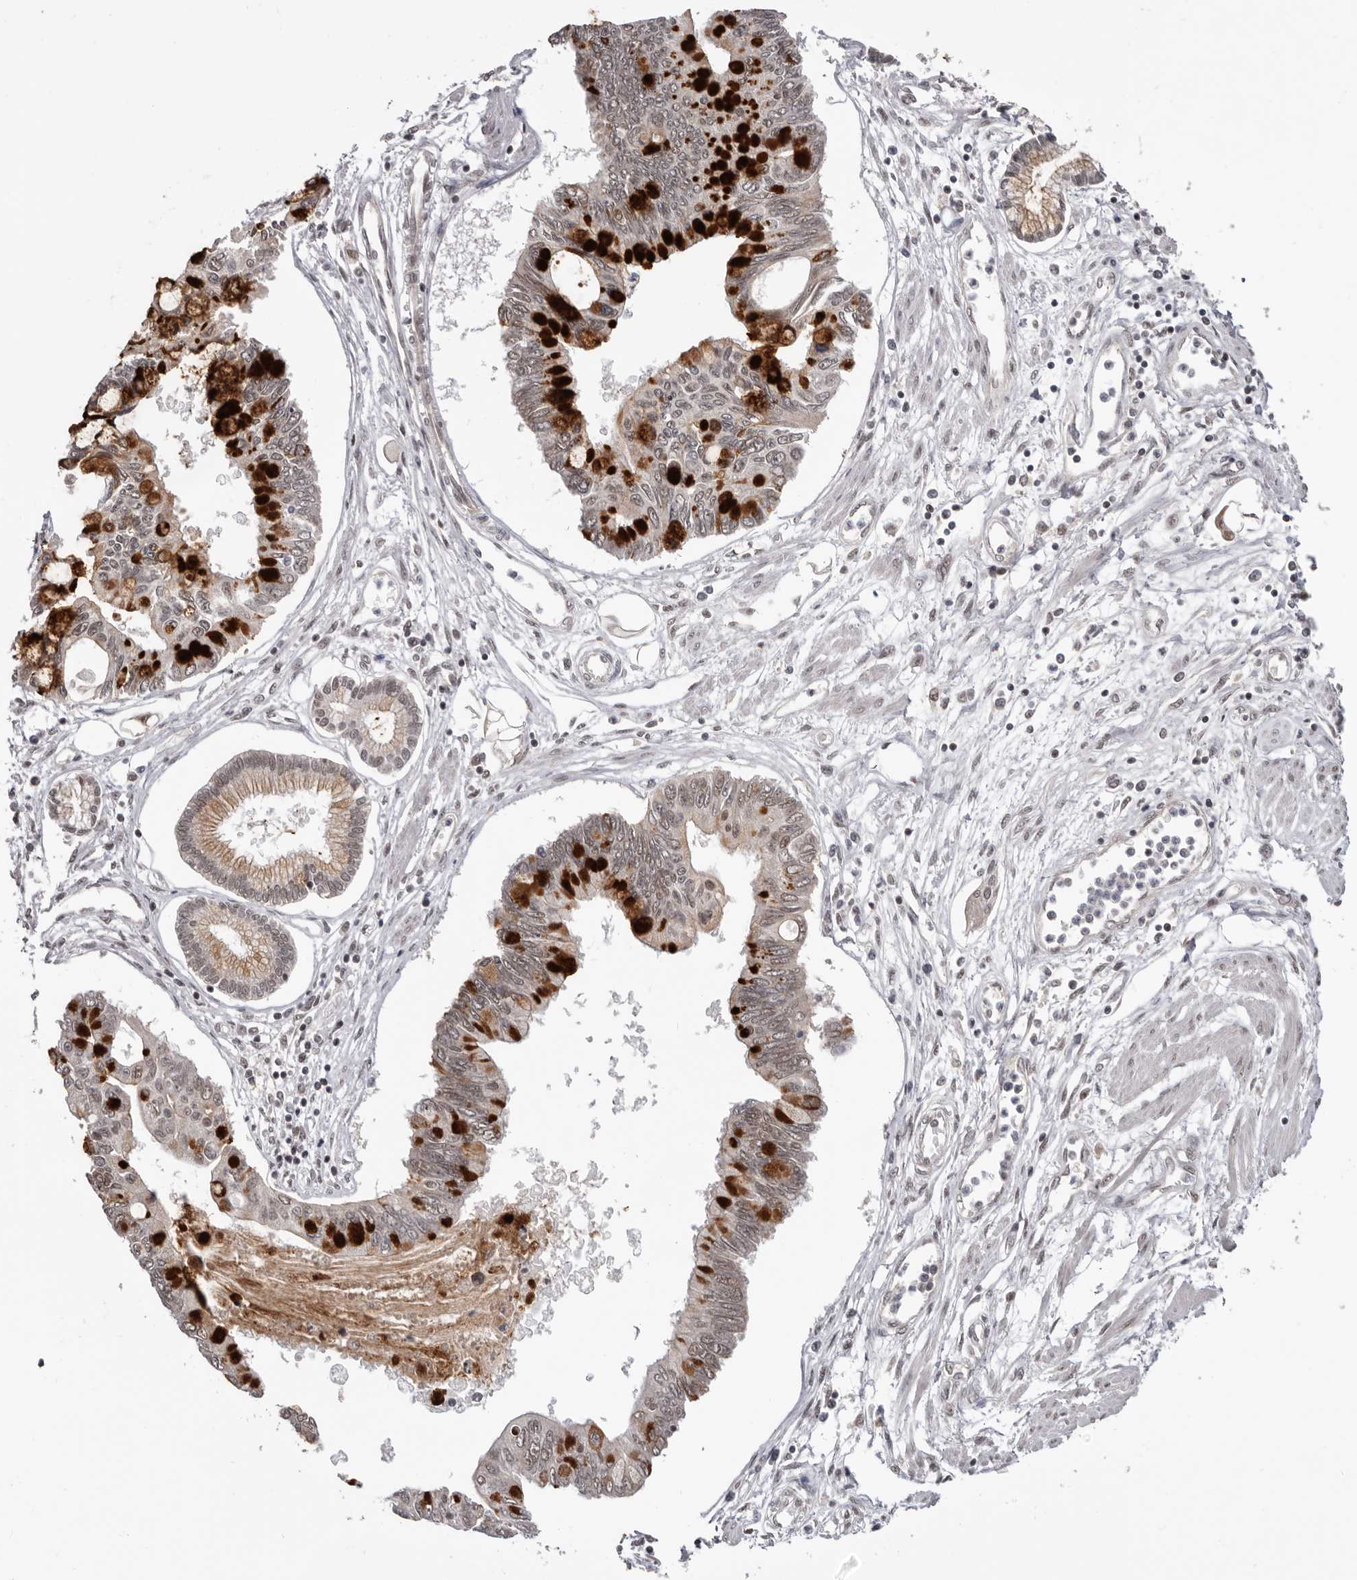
{"staining": {"intensity": "weak", "quantity": ">75%", "location": "cytoplasmic/membranous,nuclear"}, "tissue": "pancreatic cancer", "cell_type": "Tumor cells", "image_type": "cancer", "snomed": [{"axis": "morphology", "description": "Adenocarcinoma, NOS"}, {"axis": "topography", "description": "Pancreas"}], "caption": "Immunohistochemistry (IHC) micrograph of neoplastic tissue: pancreatic cancer (adenocarcinoma) stained using immunohistochemistry exhibits low levels of weak protein expression localized specifically in the cytoplasmic/membranous and nuclear of tumor cells, appearing as a cytoplasmic/membranous and nuclear brown color.", "gene": "MOGAT2", "patient": {"sex": "female", "age": 77}}